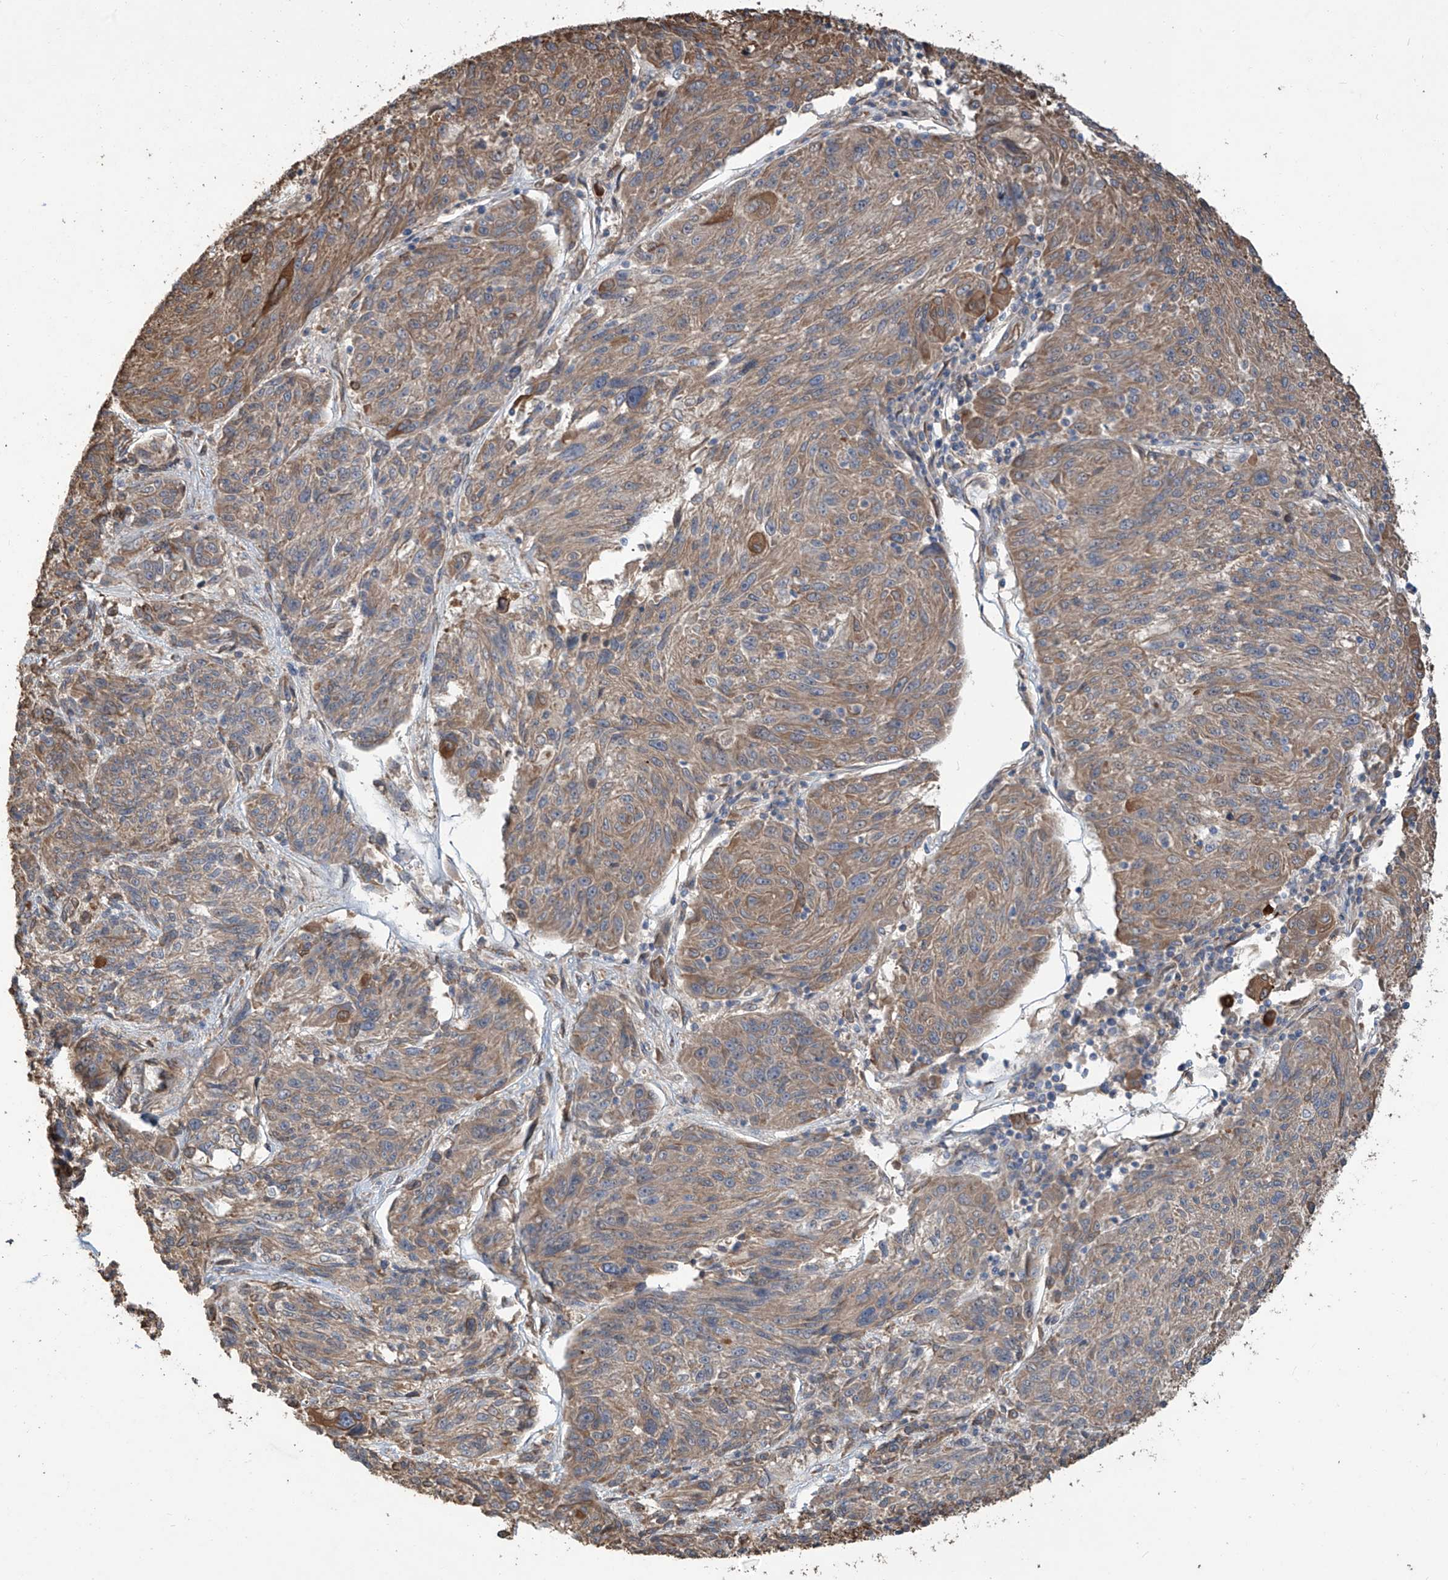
{"staining": {"intensity": "moderate", "quantity": ">75%", "location": "cytoplasmic/membranous"}, "tissue": "melanoma", "cell_type": "Tumor cells", "image_type": "cancer", "snomed": [{"axis": "morphology", "description": "Malignant melanoma, NOS"}, {"axis": "topography", "description": "Skin"}], "caption": "A medium amount of moderate cytoplasmic/membranous positivity is seen in approximately >75% of tumor cells in malignant melanoma tissue.", "gene": "AGBL5", "patient": {"sex": "male", "age": 53}}